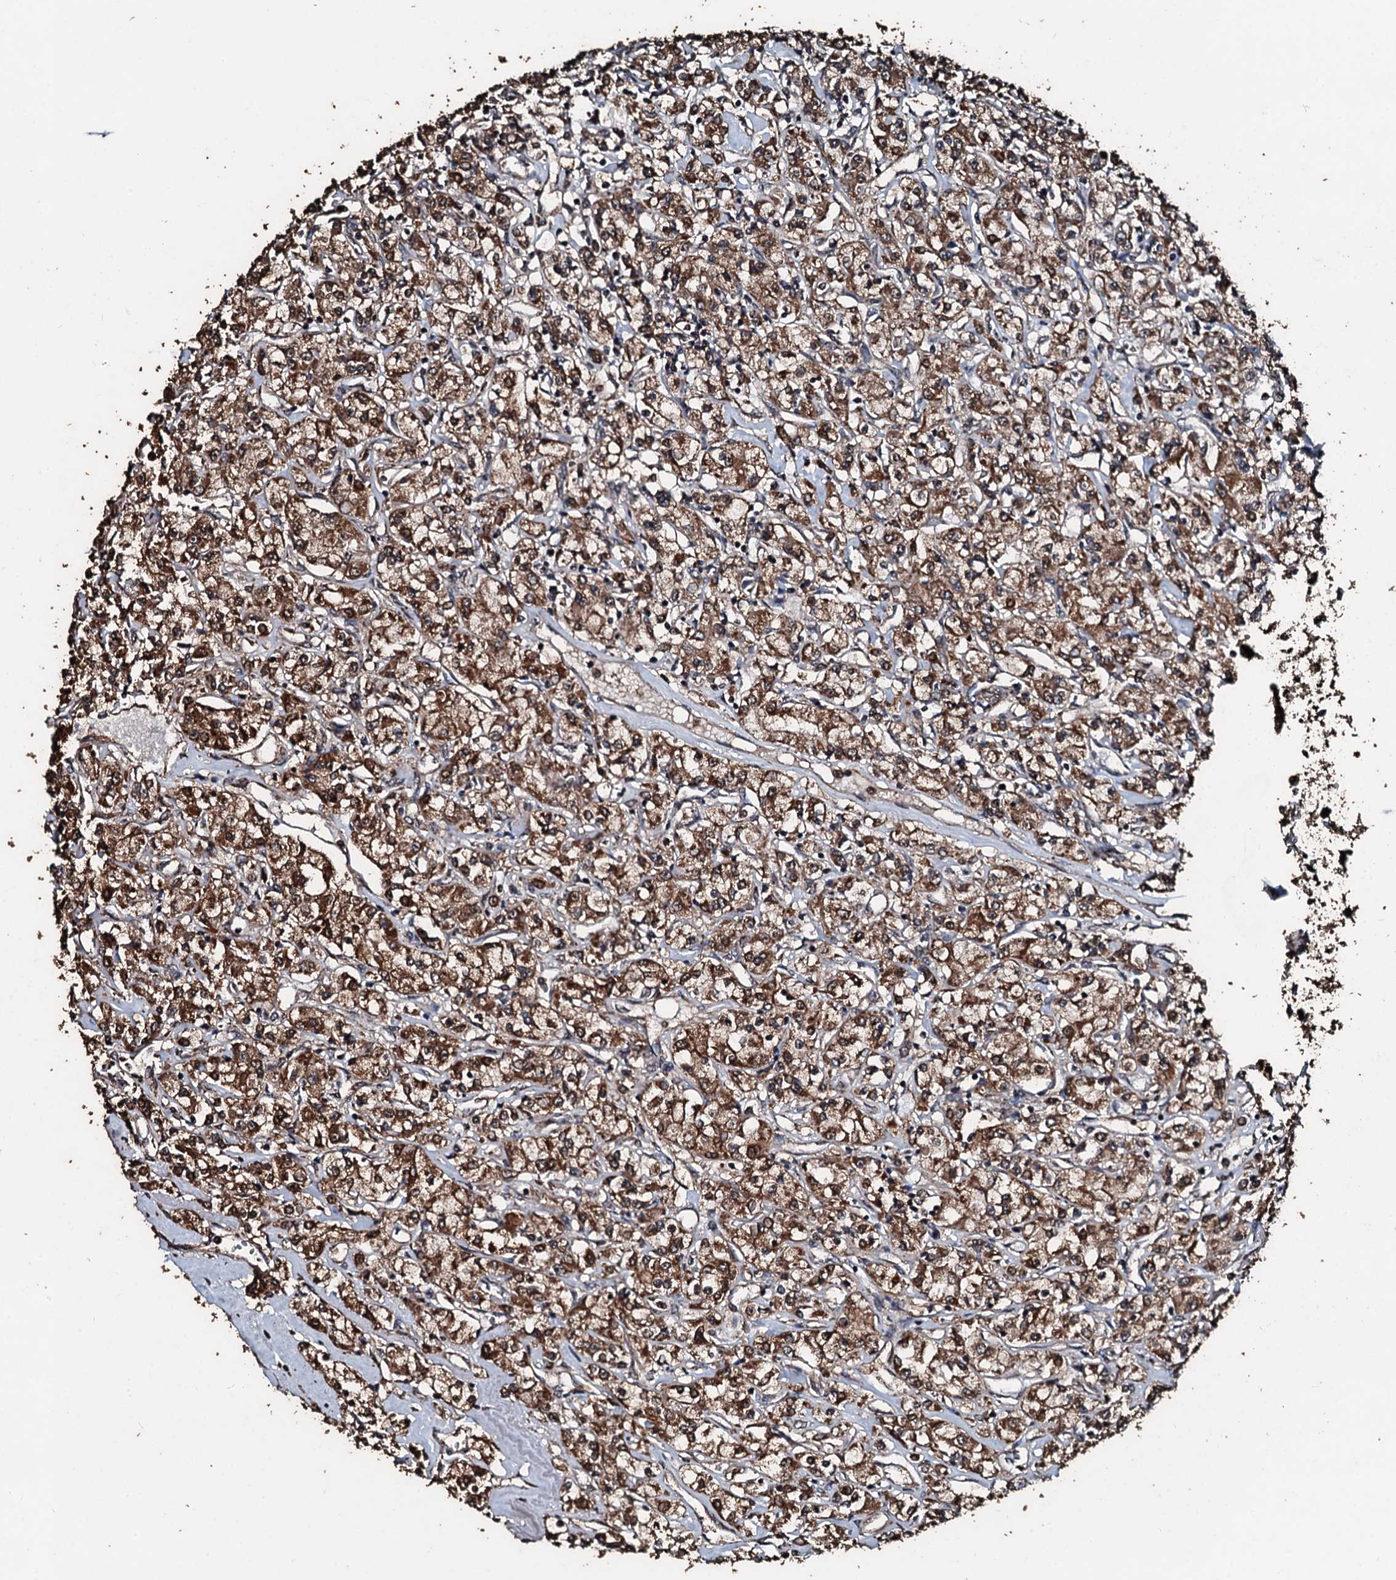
{"staining": {"intensity": "moderate", "quantity": ">75%", "location": "cytoplasmic/membranous"}, "tissue": "renal cancer", "cell_type": "Tumor cells", "image_type": "cancer", "snomed": [{"axis": "morphology", "description": "Adenocarcinoma, NOS"}, {"axis": "topography", "description": "Kidney"}], "caption": "This is an image of IHC staining of renal cancer (adenocarcinoma), which shows moderate positivity in the cytoplasmic/membranous of tumor cells.", "gene": "FAAP24", "patient": {"sex": "female", "age": 59}}